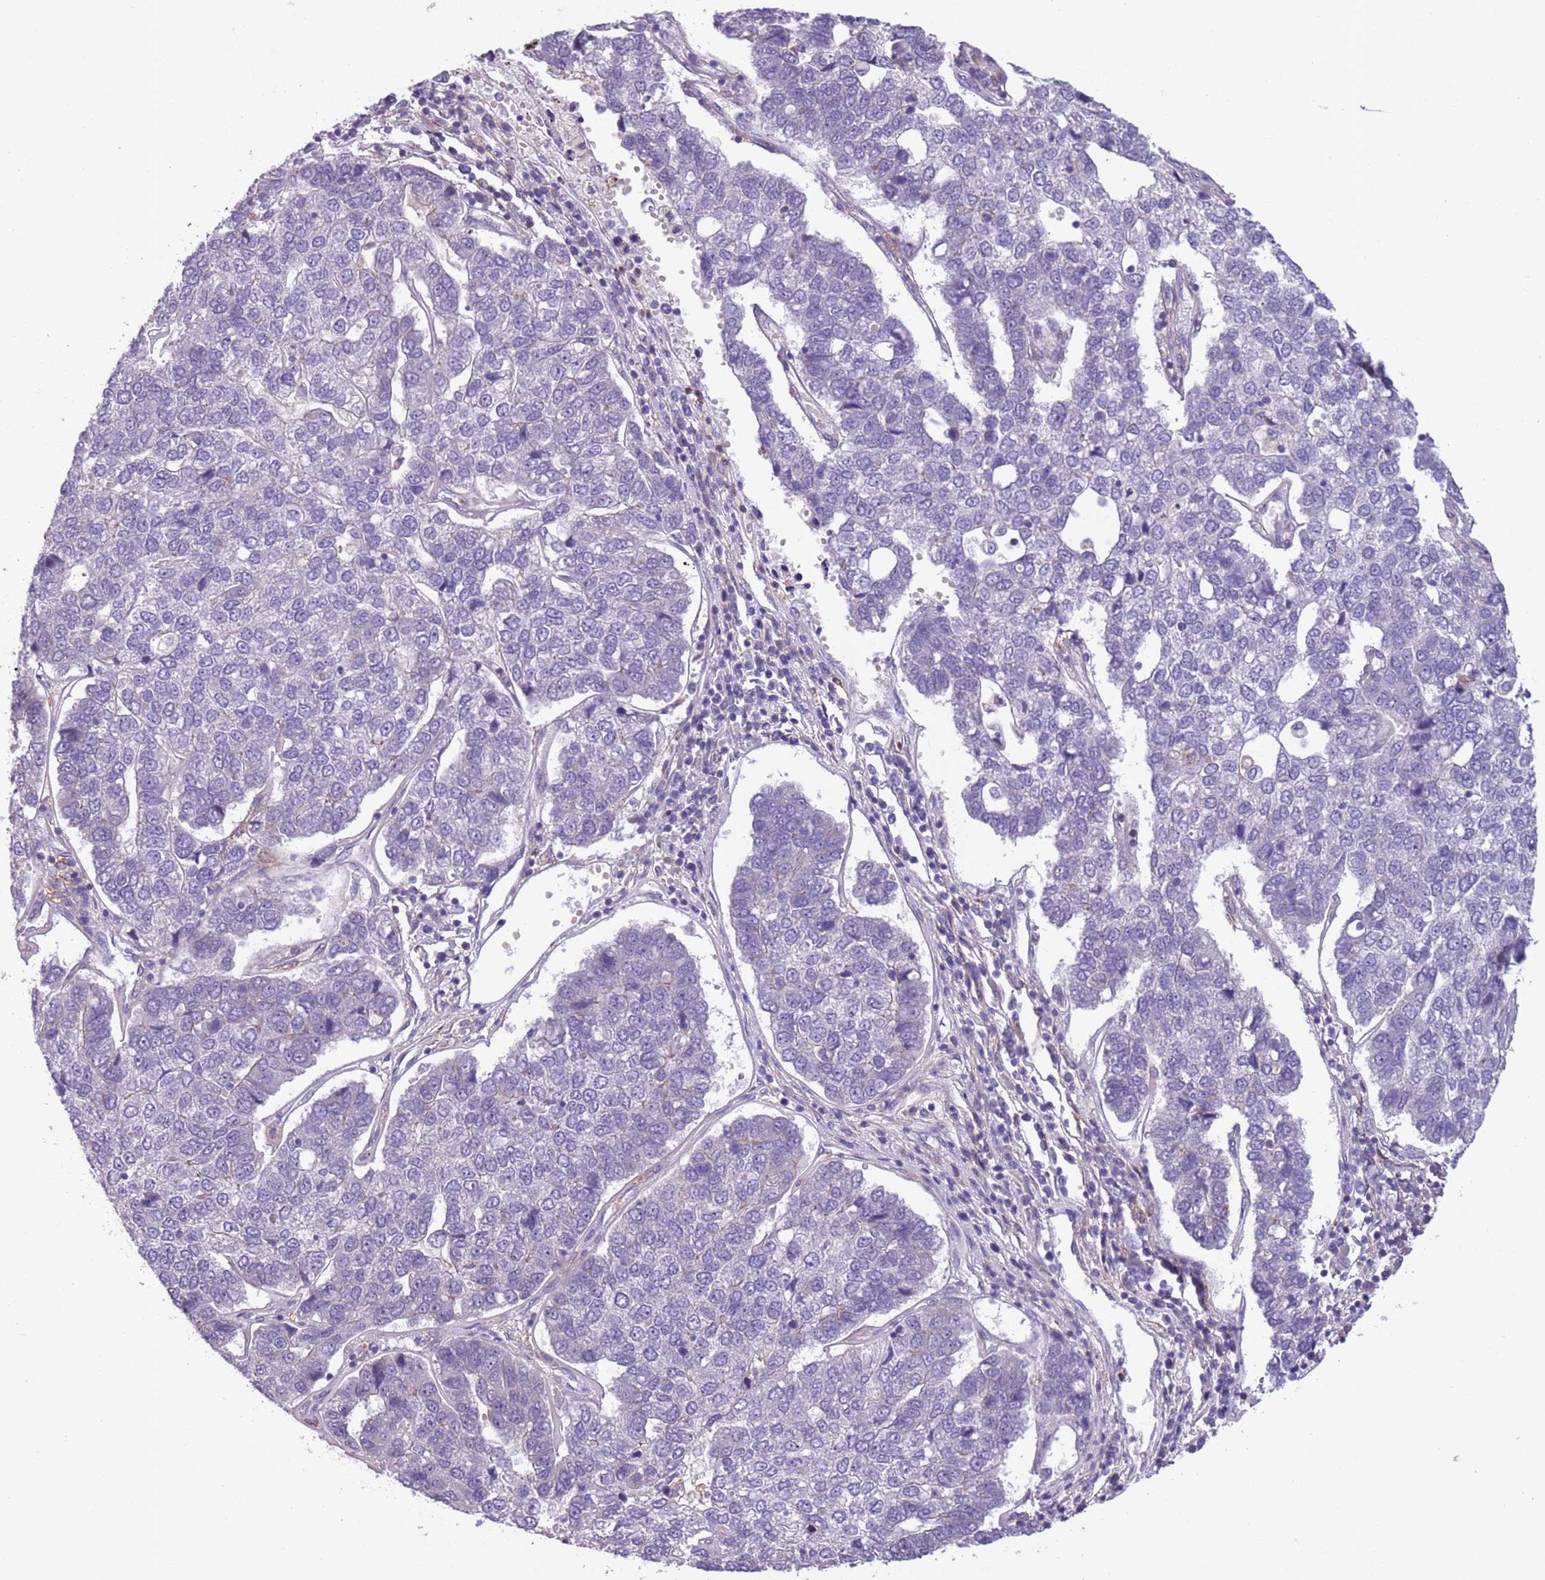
{"staining": {"intensity": "negative", "quantity": "none", "location": "none"}, "tissue": "pancreatic cancer", "cell_type": "Tumor cells", "image_type": "cancer", "snomed": [{"axis": "morphology", "description": "Adenocarcinoma, NOS"}, {"axis": "topography", "description": "Pancreas"}], "caption": "IHC micrograph of human pancreatic cancer (adenocarcinoma) stained for a protein (brown), which demonstrates no expression in tumor cells. (DAB (3,3'-diaminobenzidine) immunohistochemistry visualized using brightfield microscopy, high magnification).", "gene": "JAML", "patient": {"sex": "female", "age": 61}}